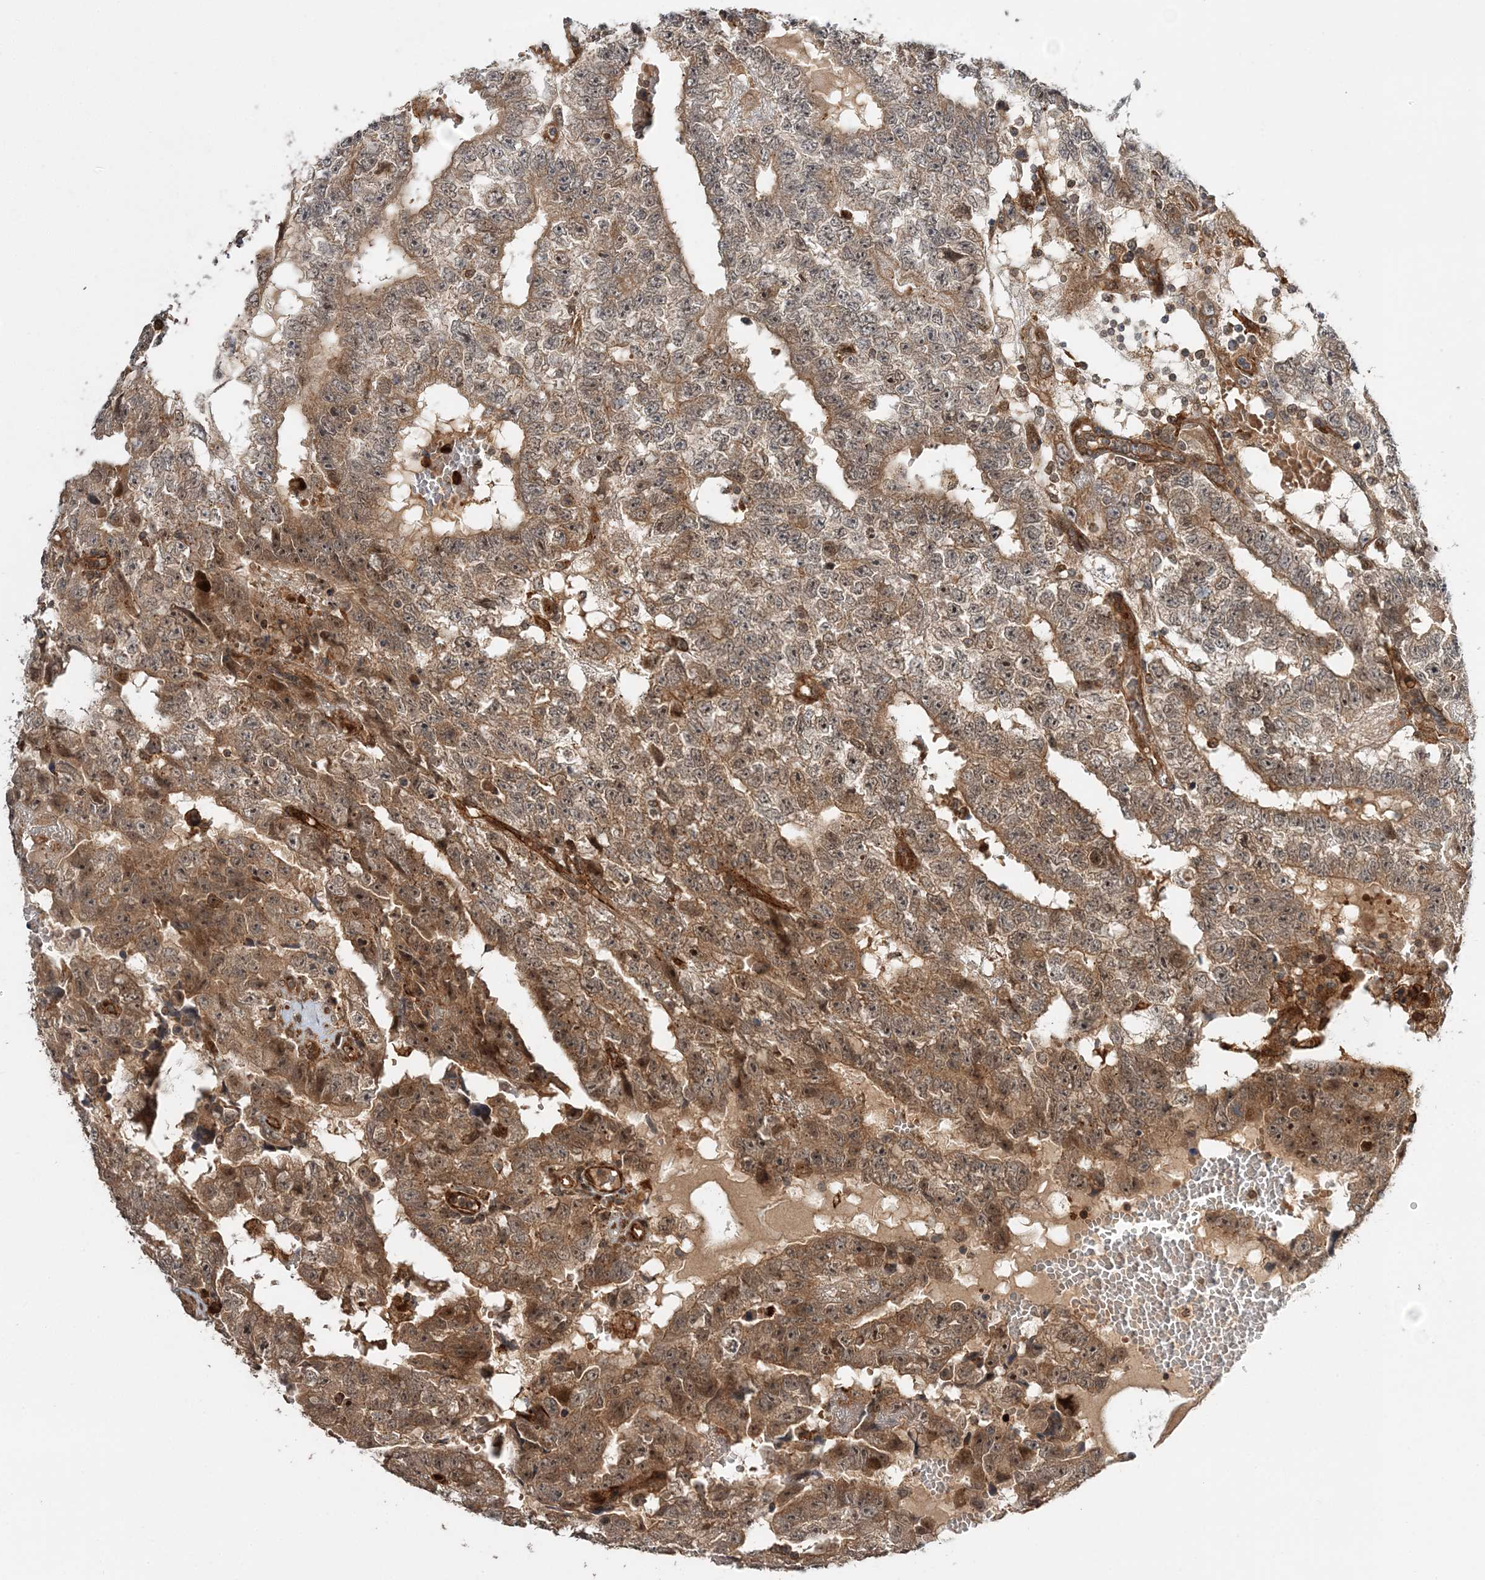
{"staining": {"intensity": "moderate", "quantity": ">75%", "location": "cytoplasmic/membranous,nuclear"}, "tissue": "testis cancer", "cell_type": "Tumor cells", "image_type": "cancer", "snomed": [{"axis": "morphology", "description": "Carcinoma, Embryonal, NOS"}, {"axis": "topography", "description": "Testis"}], "caption": "Protein staining of testis embryonal carcinoma tissue demonstrates moderate cytoplasmic/membranous and nuclear staining in approximately >75% of tumor cells.", "gene": "UBTD2", "patient": {"sex": "male", "age": 25}}